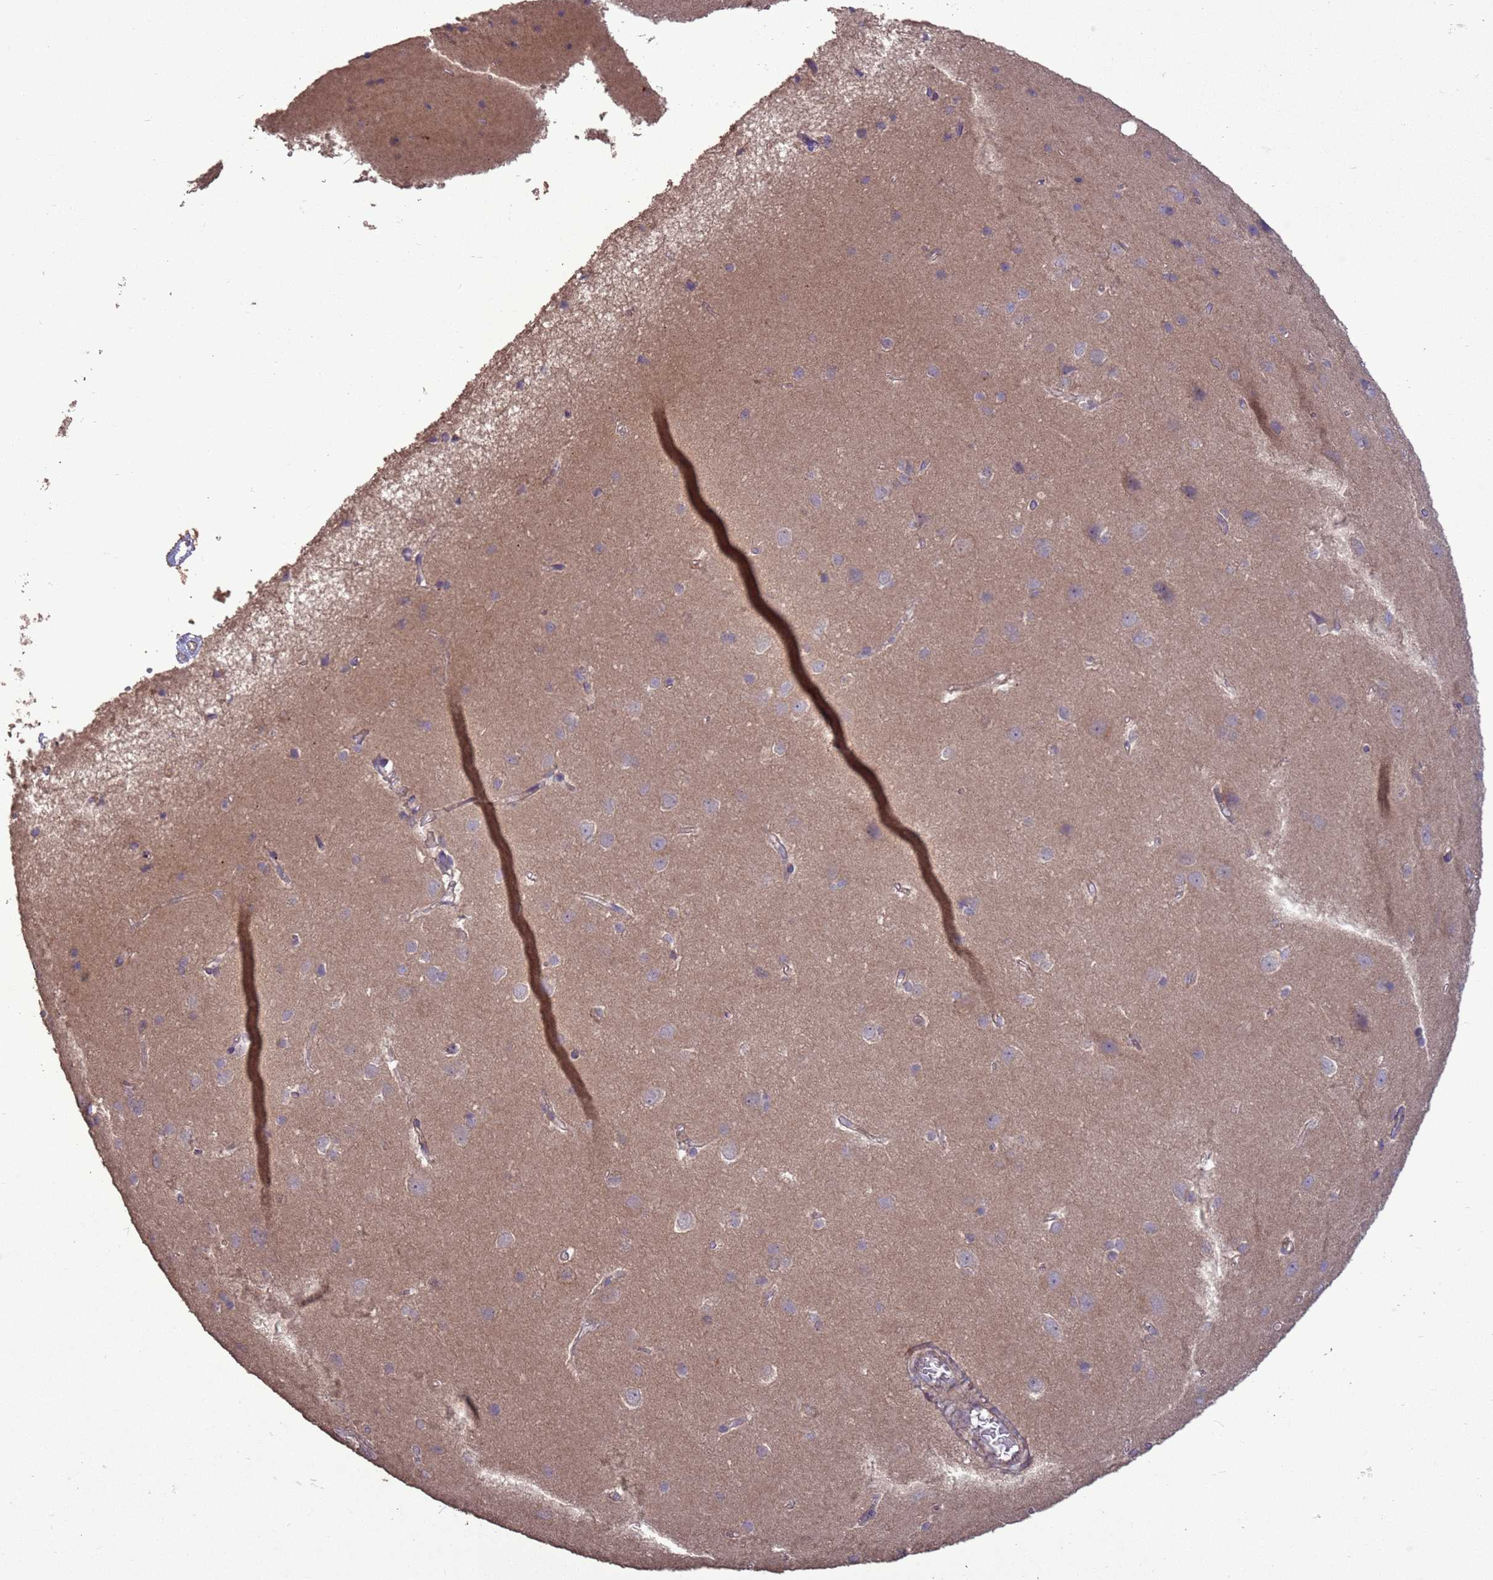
{"staining": {"intensity": "weak", "quantity": ">75%", "location": "cytoplasmic/membranous"}, "tissue": "cerebral cortex", "cell_type": "Endothelial cells", "image_type": "normal", "snomed": [{"axis": "morphology", "description": "Normal tissue, NOS"}, {"axis": "topography", "description": "Cerebral cortex"}], "caption": "Protein expression analysis of normal human cerebral cortex reveals weak cytoplasmic/membranous staining in about >75% of endothelial cells. The protein is shown in brown color, while the nuclei are stained blue.", "gene": "SLC9B2", "patient": {"sex": "male", "age": 37}}